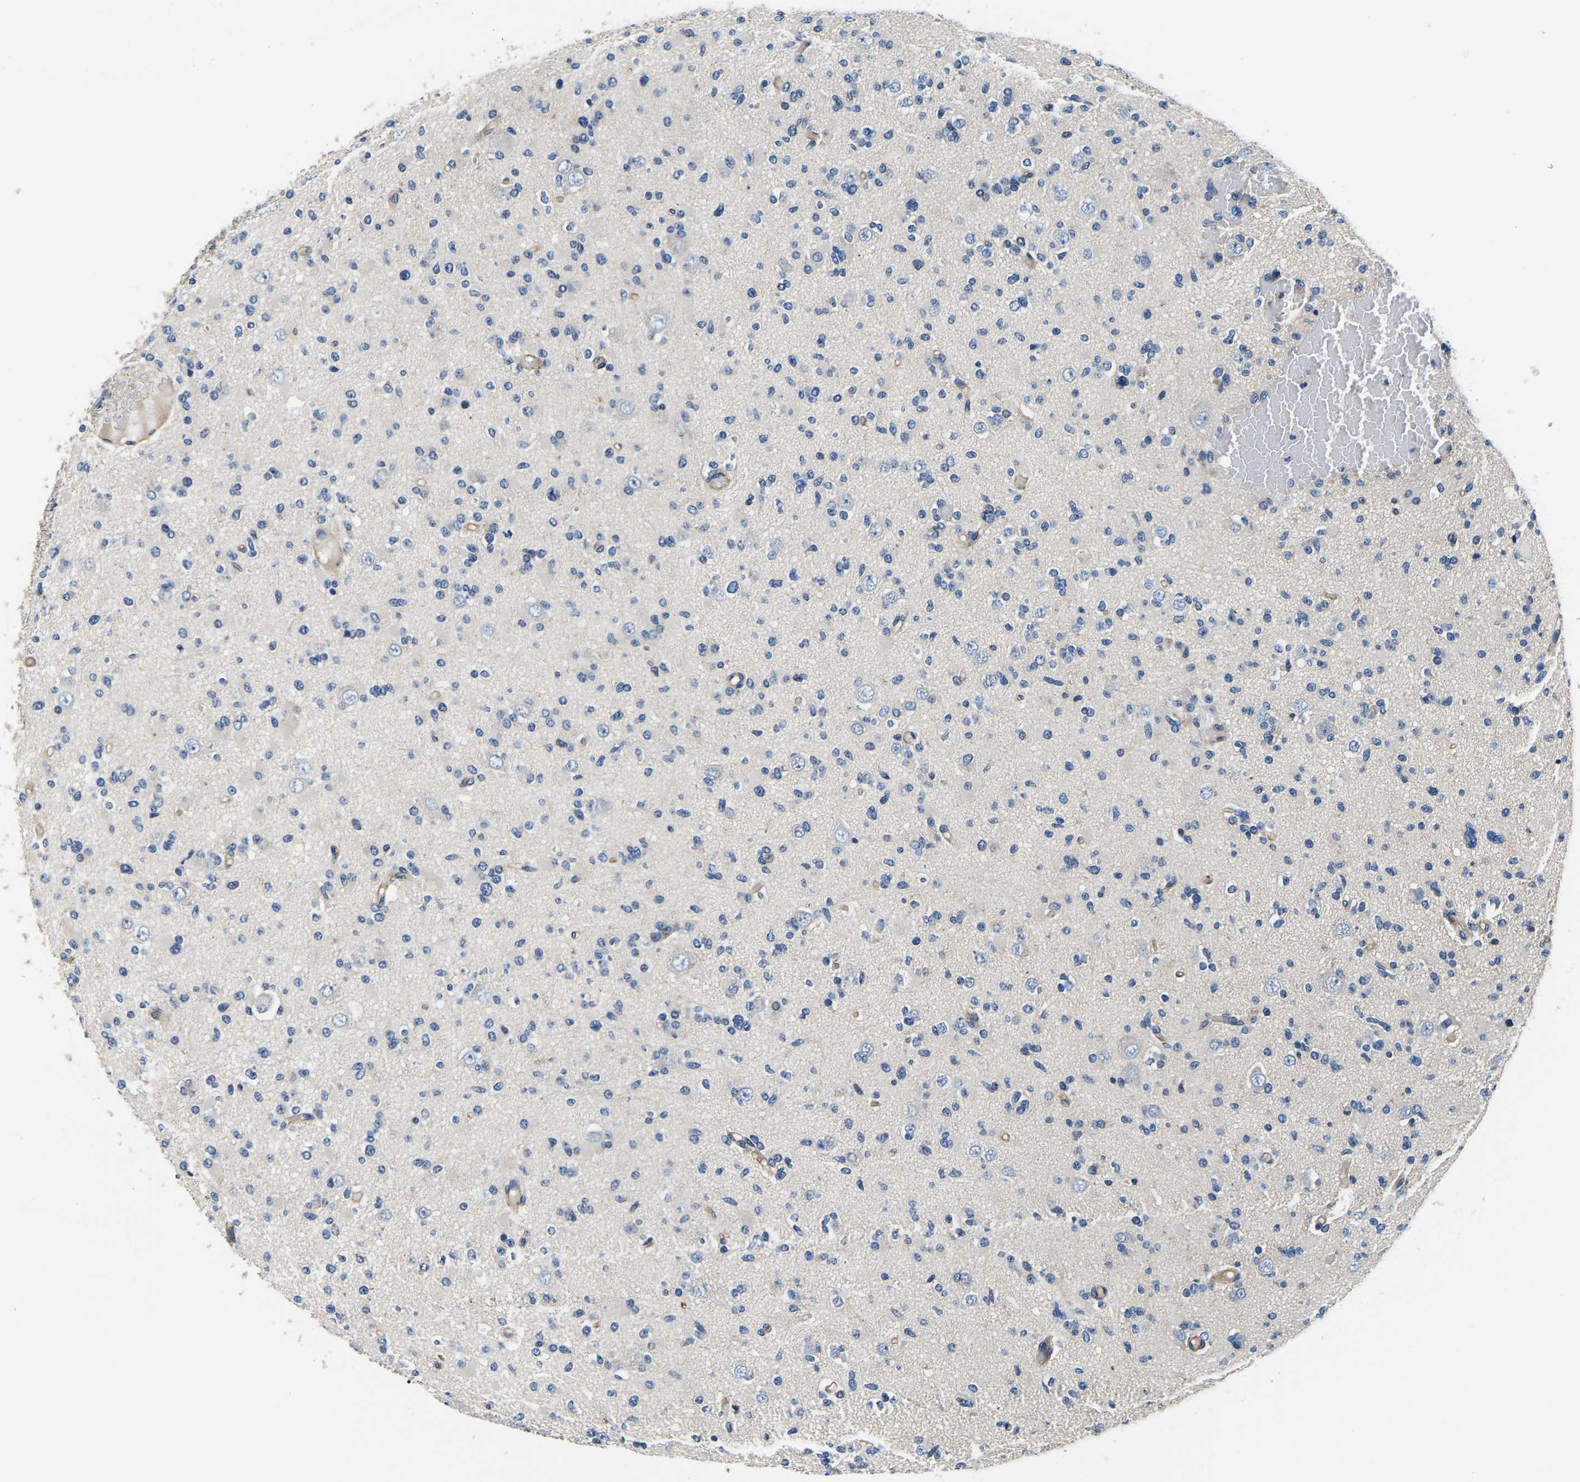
{"staining": {"intensity": "negative", "quantity": "none", "location": "none"}, "tissue": "glioma", "cell_type": "Tumor cells", "image_type": "cancer", "snomed": [{"axis": "morphology", "description": "Glioma, malignant, Low grade"}, {"axis": "topography", "description": "Brain"}], "caption": "High magnification brightfield microscopy of malignant glioma (low-grade) stained with DAB (3,3'-diaminobenzidine) (brown) and counterstained with hematoxylin (blue): tumor cells show no significant staining.", "gene": "SH3GLB1", "patient": {"sex": "female", "age": 22}}